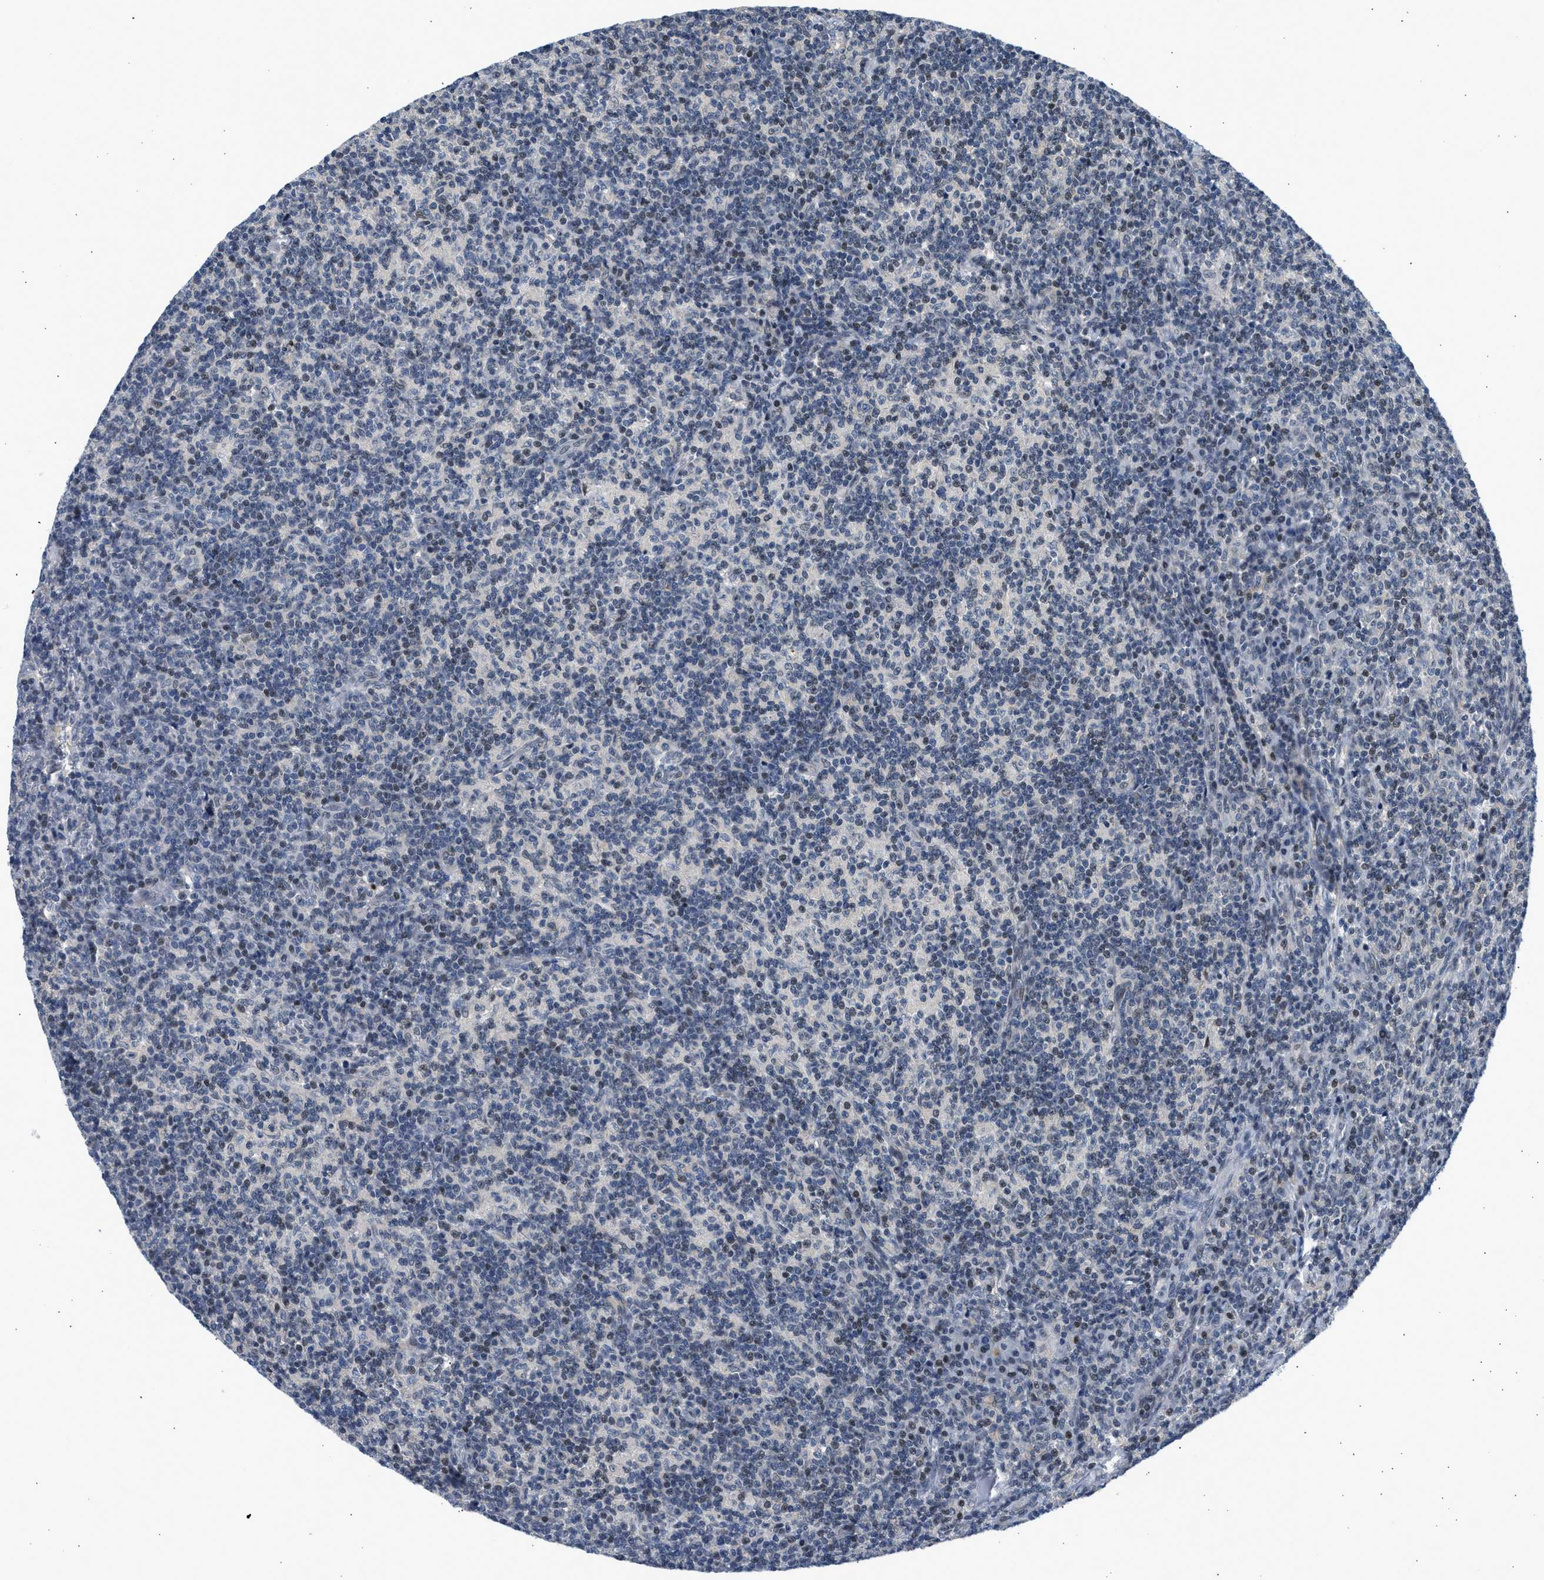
{"staining": {"intensity": "weak", "quantity": "<25%", "location": "nuclear"}, "tissue": "lymph node", "cell_type": "Germinal center cells", "image_type": "normal", "snomed": [{"axis": "morphology", "description": "Normal tissue, NOS"}, {"axis": "morphology", "description": "Inflammation, NOS"}, {"axis": "topography", "description": "Lymph node"}], "caption": "Benign lymph node was stained to show a protein in brown. There is no significant expression in germinal center cells.", "gene": "OLIG3", "patient": {"sex": "male", "age": 55}}